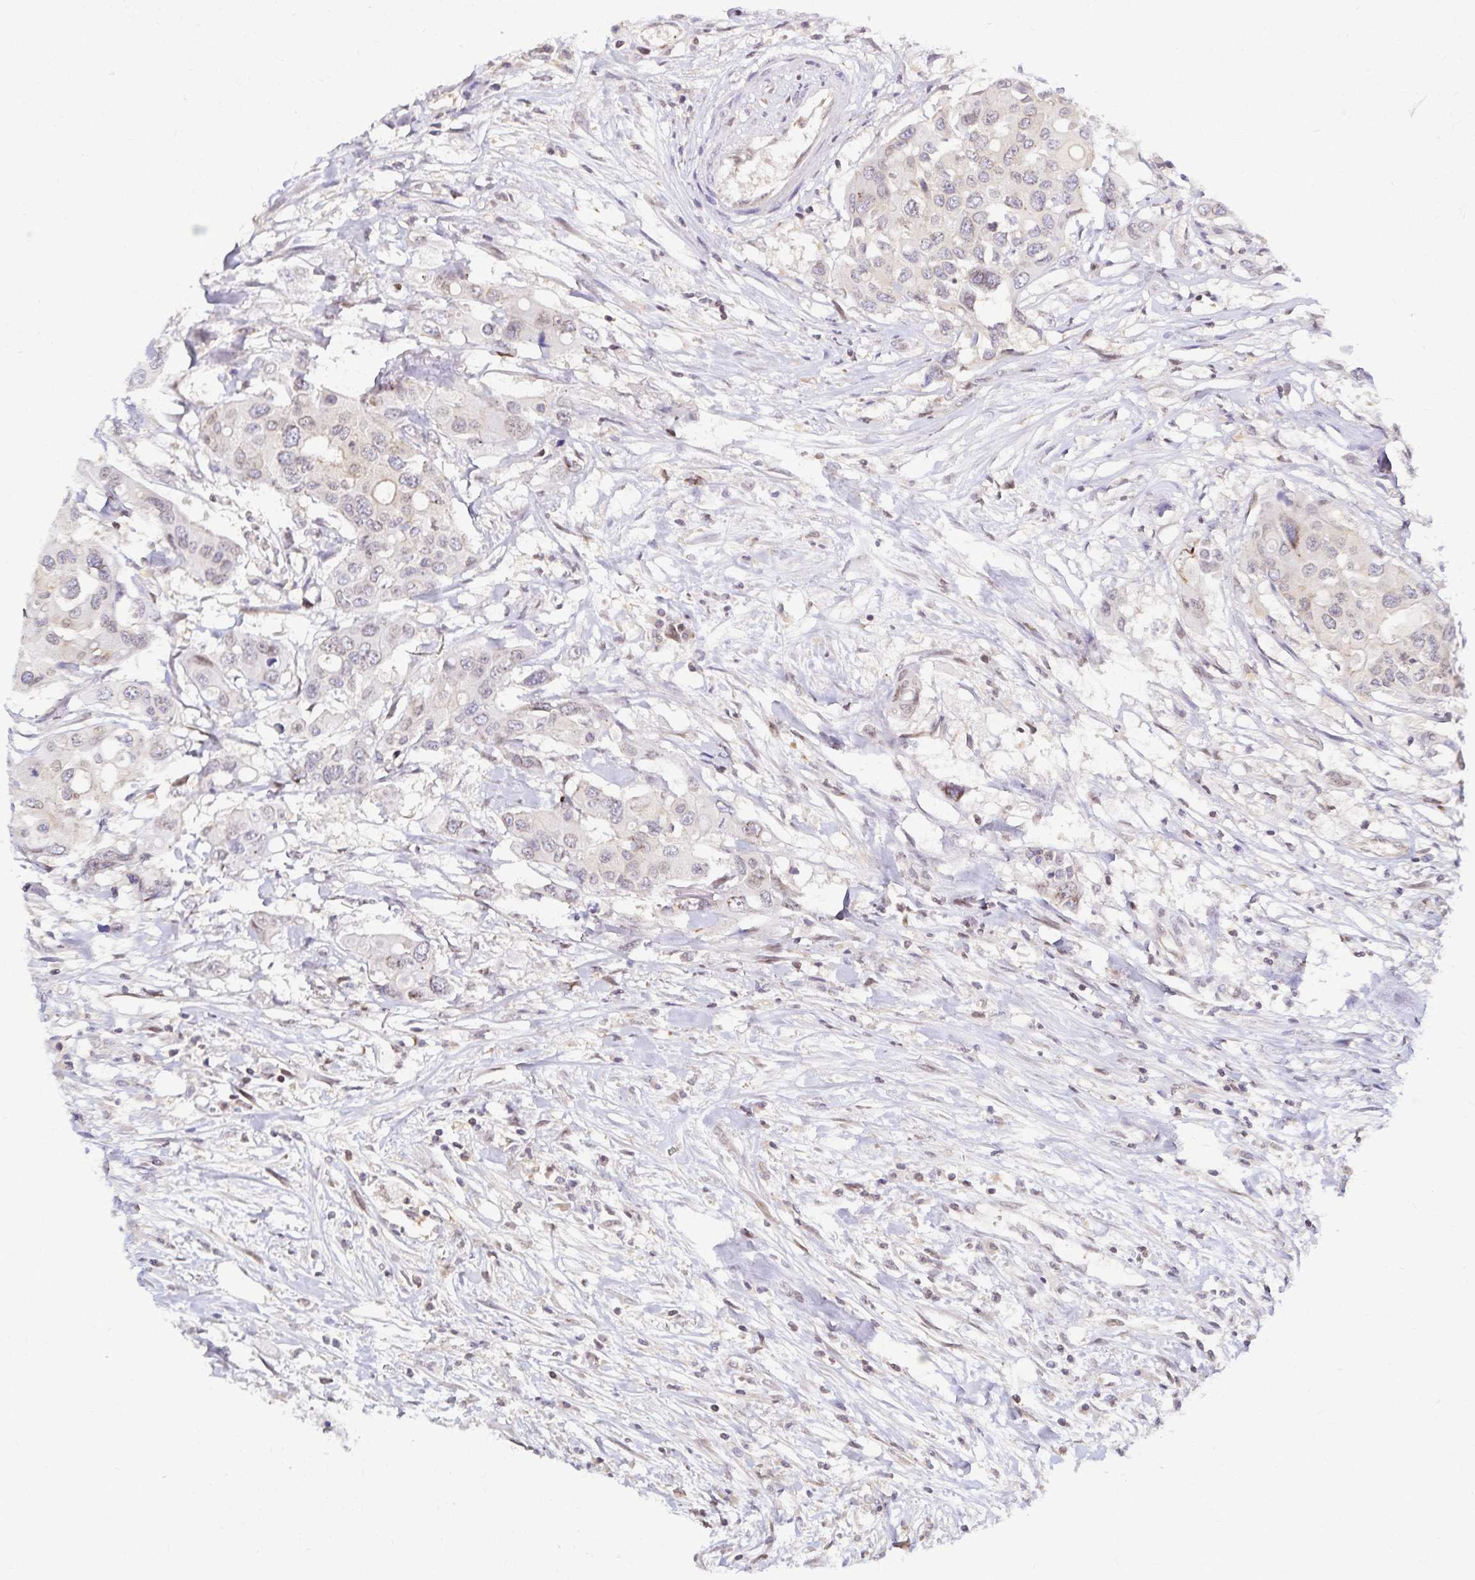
{"staining": {"intensity": "negative", "quantity": "none", "location": "none"}, "tissue": "colorectal cancer", "cell_type": "Tumor cells", "image_type": "cancer", "snomed": [{"axis": "morphology", "description": "Adenocarcinoma, NOS"}, {"axis": "topography", "description": "Colon"}], "caption": "Immunohistochemical staining of human colorectal cancer shows no significant expression in tumor cells.", "gene": "RAB9B", "patient": {"sex": "male", "age": 77}}